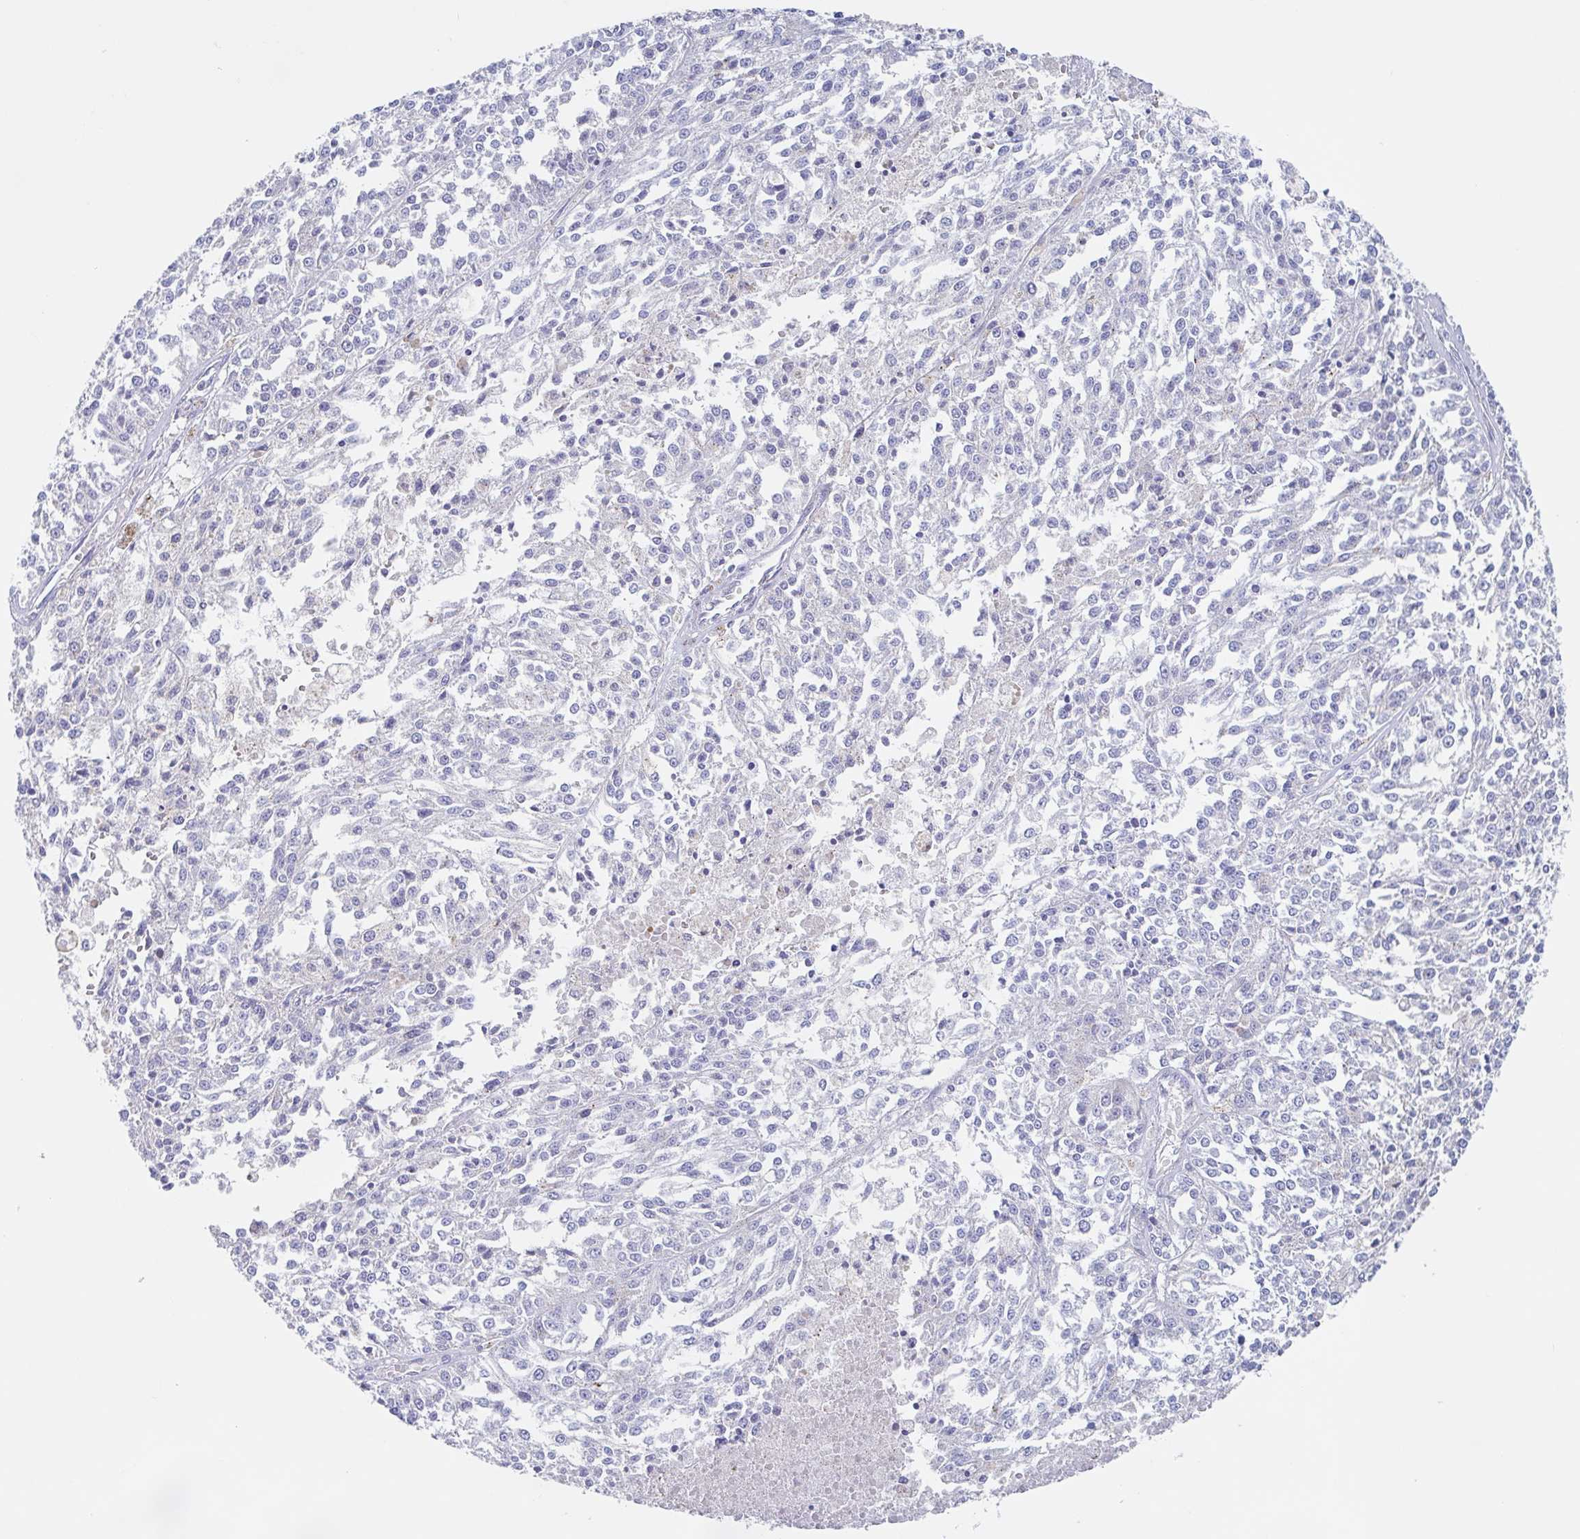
{"staining": {"intensity": "negative", "quantity": "none", "location": "none"}, "tissue": "melanoma", "cell_type": "Tumor cells", "image_type": "cancer", "snomed": [{"axis": "morphology", "description": "Malignant melanoma, NOS"}, {"axis": "topography", "description": "Skin"}], "caption": "Tumor cells show no significant protein staining in melanoma. (Brightfield microscopy of DAB immunohistochemistry at high magnification).", "gene": "CHMP5", "patient": {"sex": "female", "age": 64}}